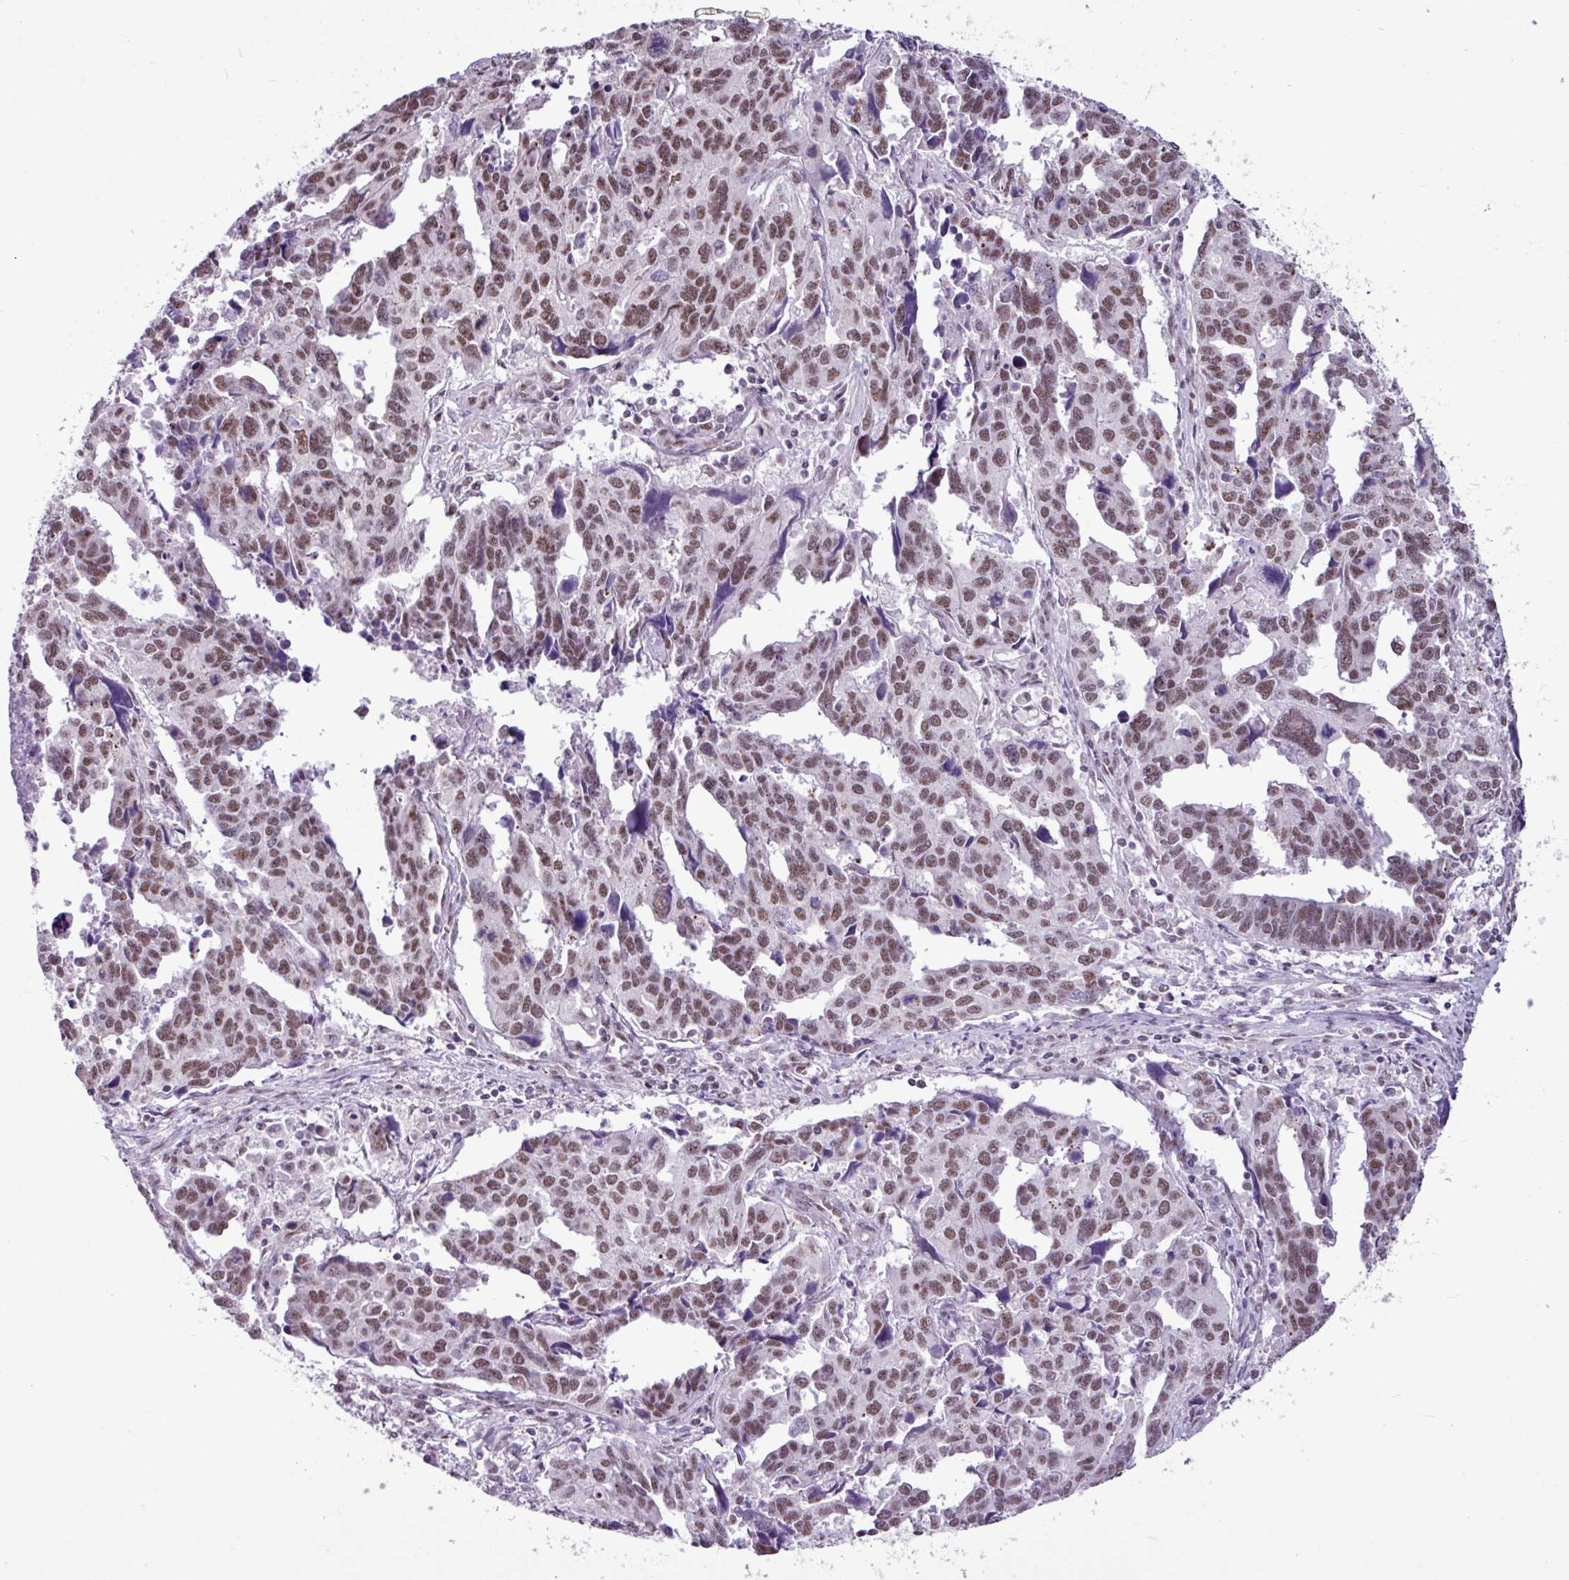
{"staining": {"intensity": "moderate", "quantity": ">75%", "location": "nuclear"}, "tissue": "endometrial cancer", "cell_type": "Tumor cells", "image_type": "cancer", "snomed": [{"axis": "morphology", "description": "Adenocarcinoma, NOS"}, {"axis": "topography", "description": "Endometrium"}], "caption": "Immunohistochemical staining of adenocarcinoma (endometrial) reveals medium levels of moderate nuclear protein positivity in about >75% of tumor cells. The staining was performed using DAB (3,3'-diaminobenzidine), with brown indicating positive protein expression. Nuclei are stained blue with hematoxylin.", "gene": "UTP18", "patient": {"sex": "female", "age": 73}}